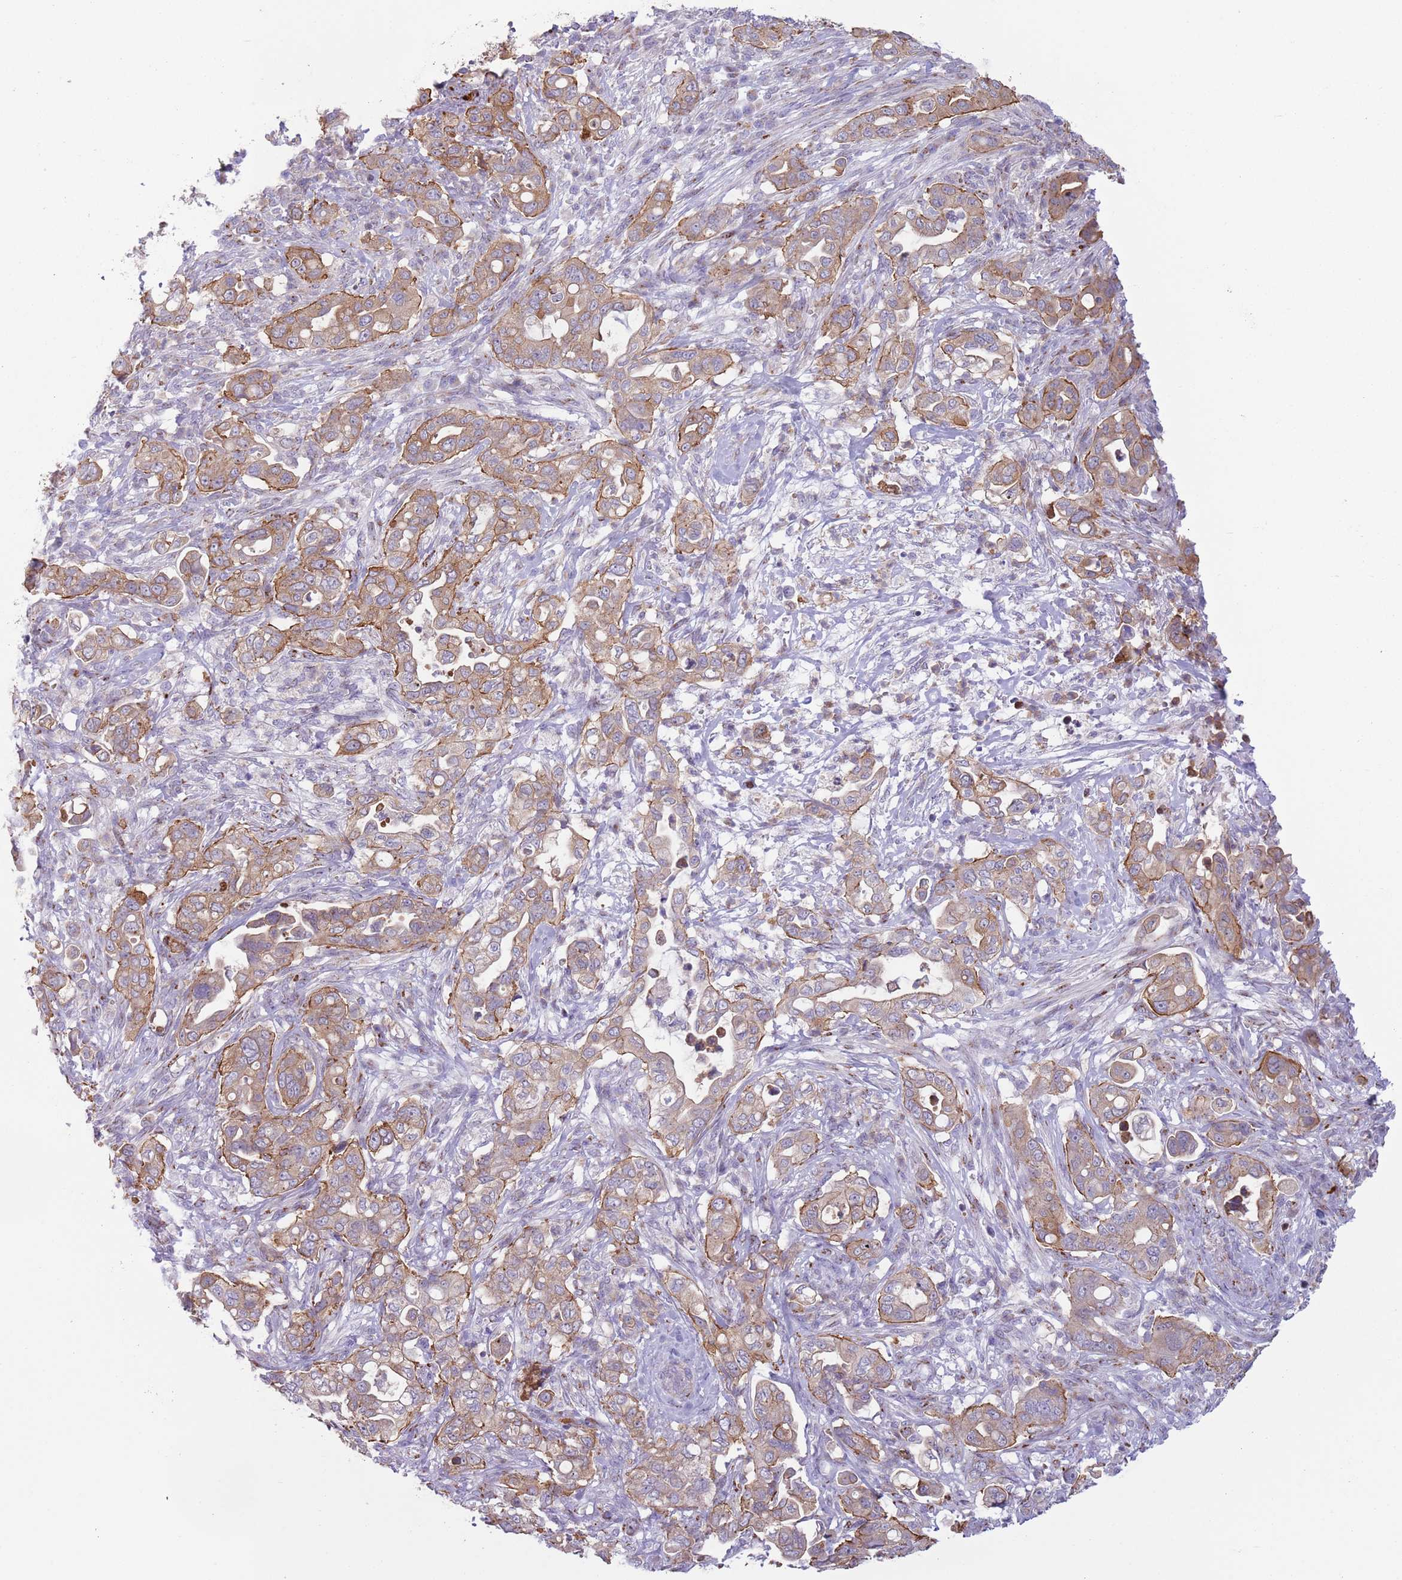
{"staining": {"intensity": "moderate", "quantity": ">75%", "location": "cytoplasmic/membranous"}, "tissue": "pancreatic cancer", "cell_type": "Tumor cells", "image_type": "cancer", "snomed": [{"axis": "morphology", "description": "Normal tissue, NOS"}, {"axis": "morphology", "description": "Adenocarcinoma, NOS"}, {"axis": "topography", "description": "Lymph node"}, {"axis": "topography", "description": "Pancreas"}], "caption": "The micrograph demonstrates staining of pancreatic cancer (adenocarcinoma), revealing moderate cytoplasmic/membranous protein expression (brown color) within tumor cells. (Stains: DAB (3,3'-diaminobenzidine) in brown, nuclei in blue, Microscopy: brightfield microscopy at high magnification).", "gene": "C20orf96", "patient": {"sex": "female", "age": 67}}